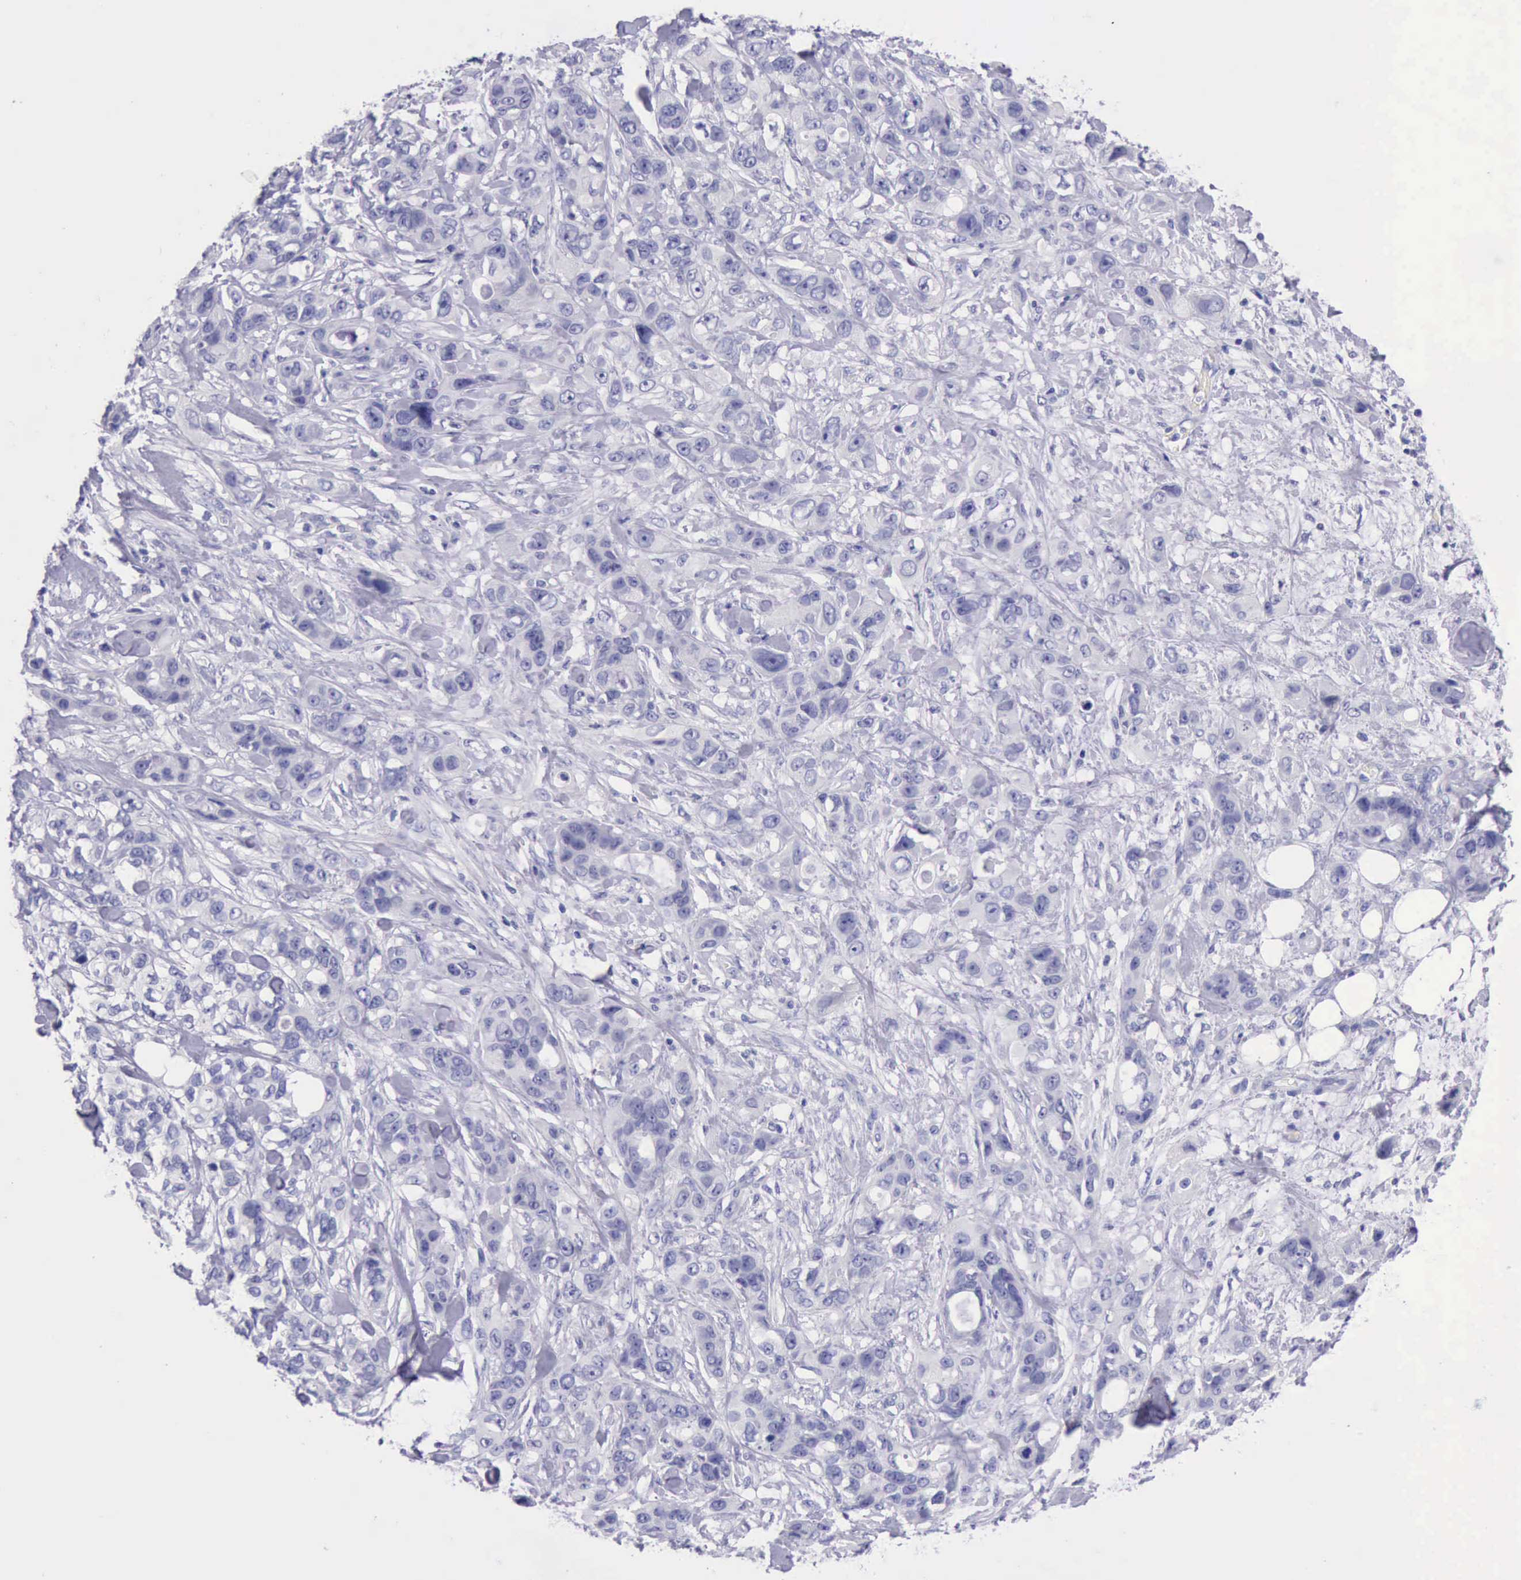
{"staining": {"intensity": "negative", "quantity": "none", "location": "none"}, "tissue": "stomach cancer", "cell_type": "Tumor cells", "image_type": "cancer", "snomed": [{"axis": "morphology", "description": "Adenocarcinoma, NOS"}, {"axis": "topography", "description": "Stomach, upper"}], "caption": "The immunohistochemistry (IHC) image has no significant expression in tumor cells of stomach adenocarcinoma tissue.", "gene": "LRFN5", "patient": {"sex": "male", "age": 47}}